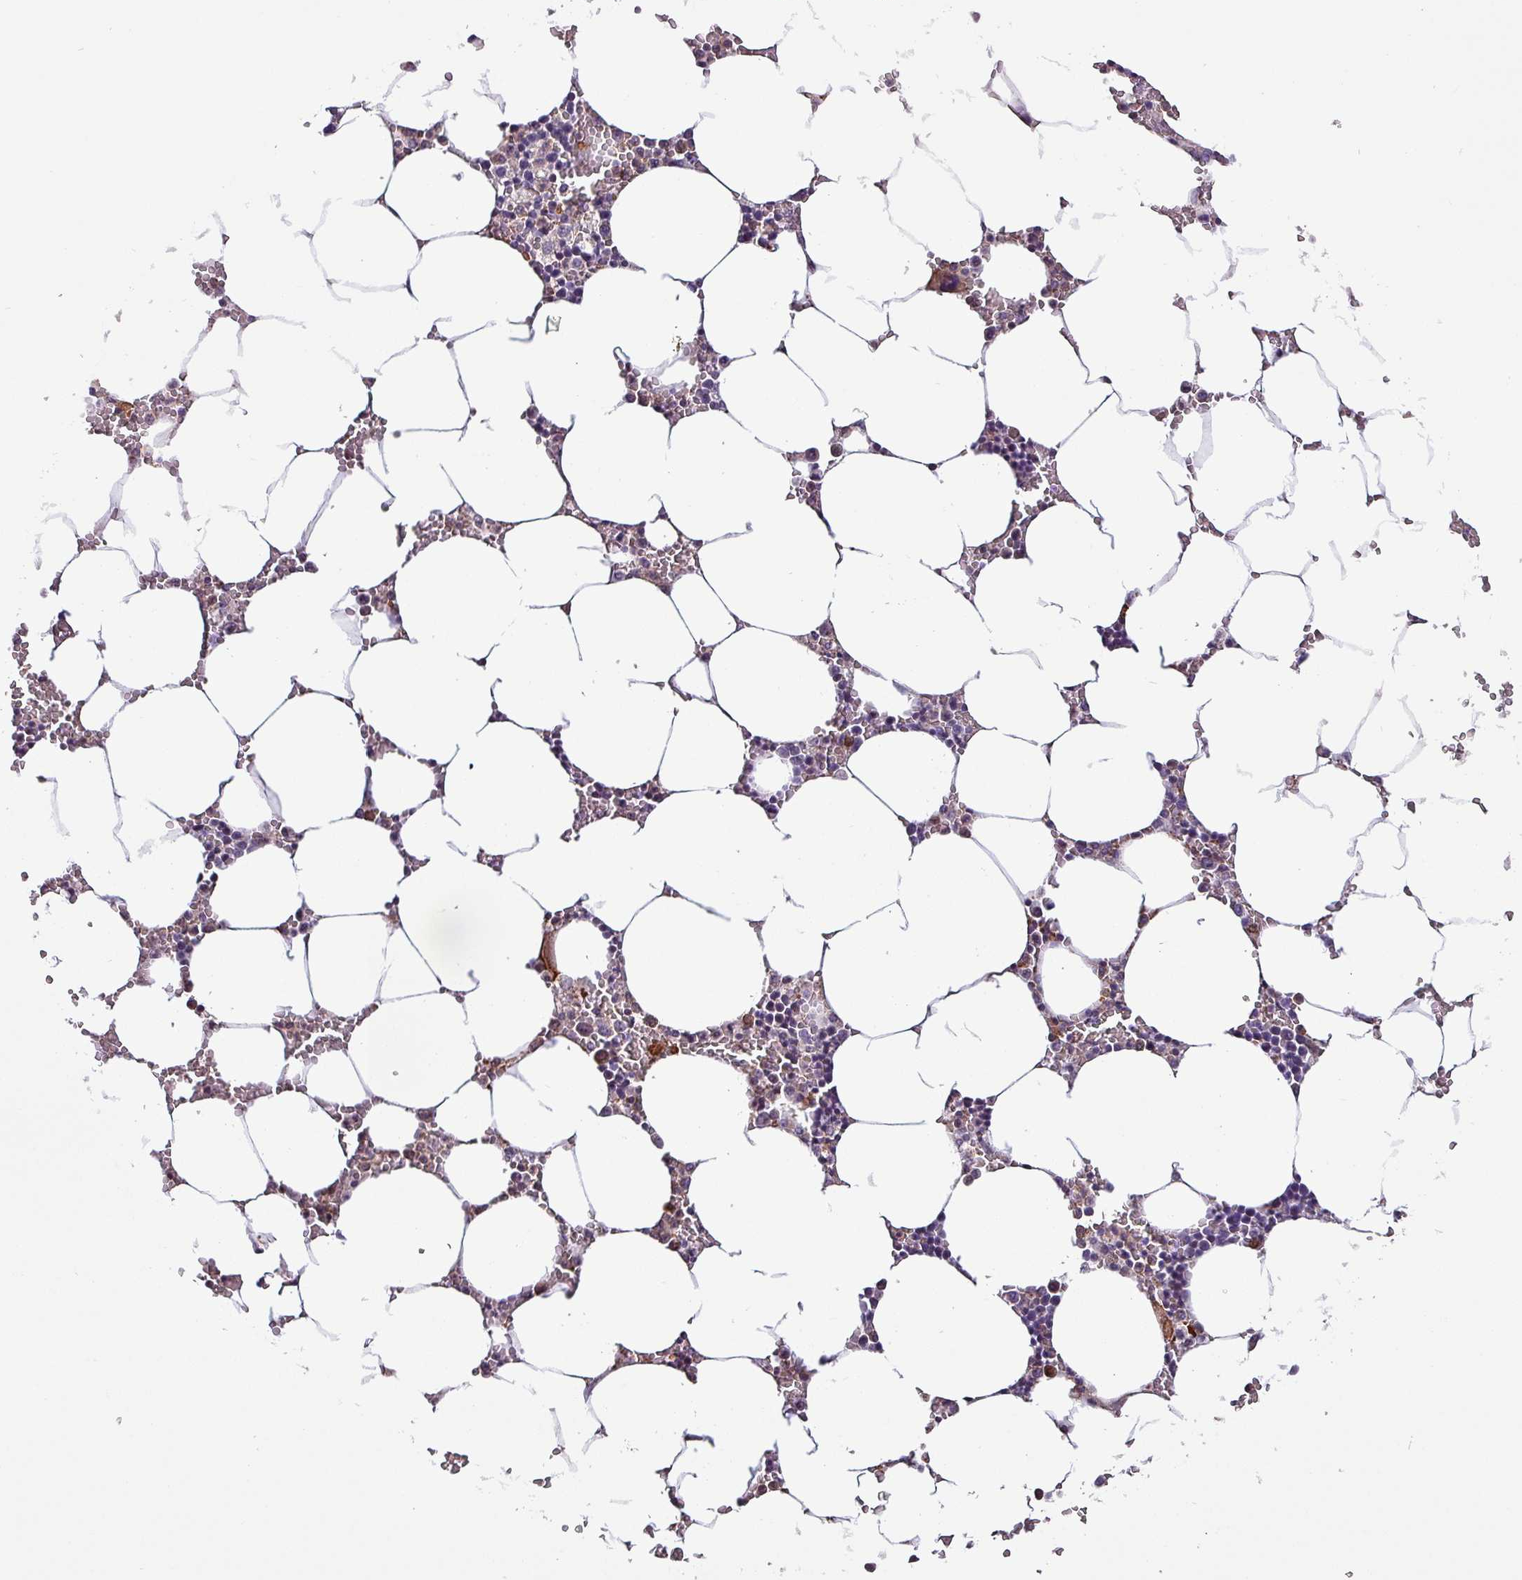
{"staining": {"intensity": "moderate", "quantity": "<25%", "location": "cytoplasmic/membranous"}, "tissue": "bone marrow", "cell_type": "Hematopoietic cells", "image_type": "normal", "snomed": [{"axis": "morphology", "description": "Normal tissue, NOS"}, {"axis": "topography", "description": "Bone marrow"}], "caption": "This photomicrograph reveals normal bone marrow stained with immunohistochemistry (IHC) to label a protein in brown. The cytoplasmic/membranous of hematopoietic cells show moderate positivity for the protein. Nuclei are counter-stained blue.", "gene": "SCIN", "patient": {"sex": "male", "age": 70}}